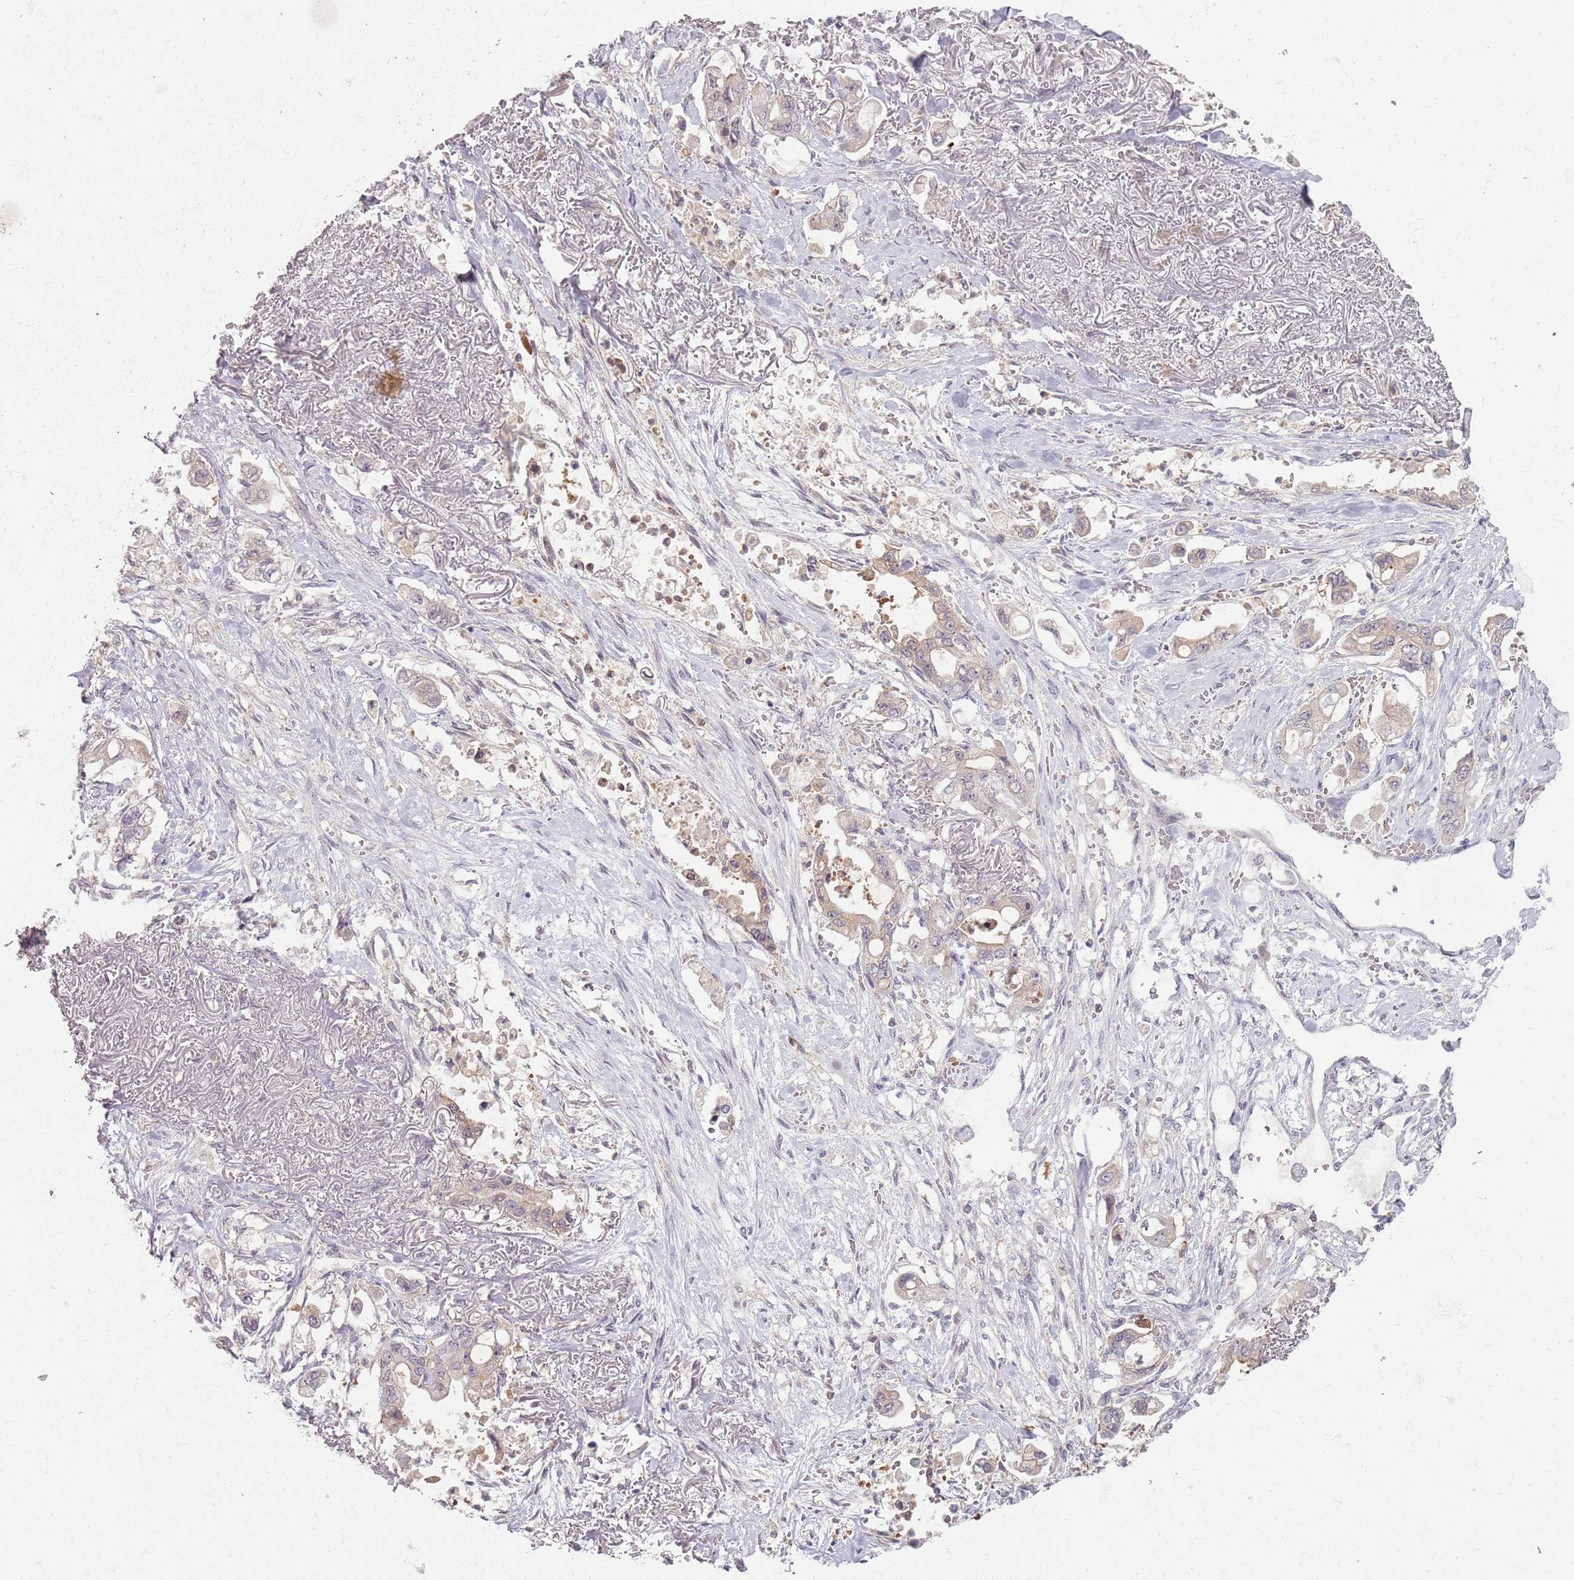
{"staining": {"intensity": "weak", "quantity": "<25%", "location": "cytoplasmic/membranous"}, "tissue": "stomach cancer", "cell_type": "Tumor cells", "image_type": "cancer", "snomed": [{"axis": "morphology", "description": "Adenocarcinoma, NOS"}, {"axis": "topography", "description": "Stomach"}], "caption": "Tumor cells show no significant protein expression in stomach adenocarcinoma.", "gene": "ZDHHC2", "patient": {"sex": "male", "age": 62}}